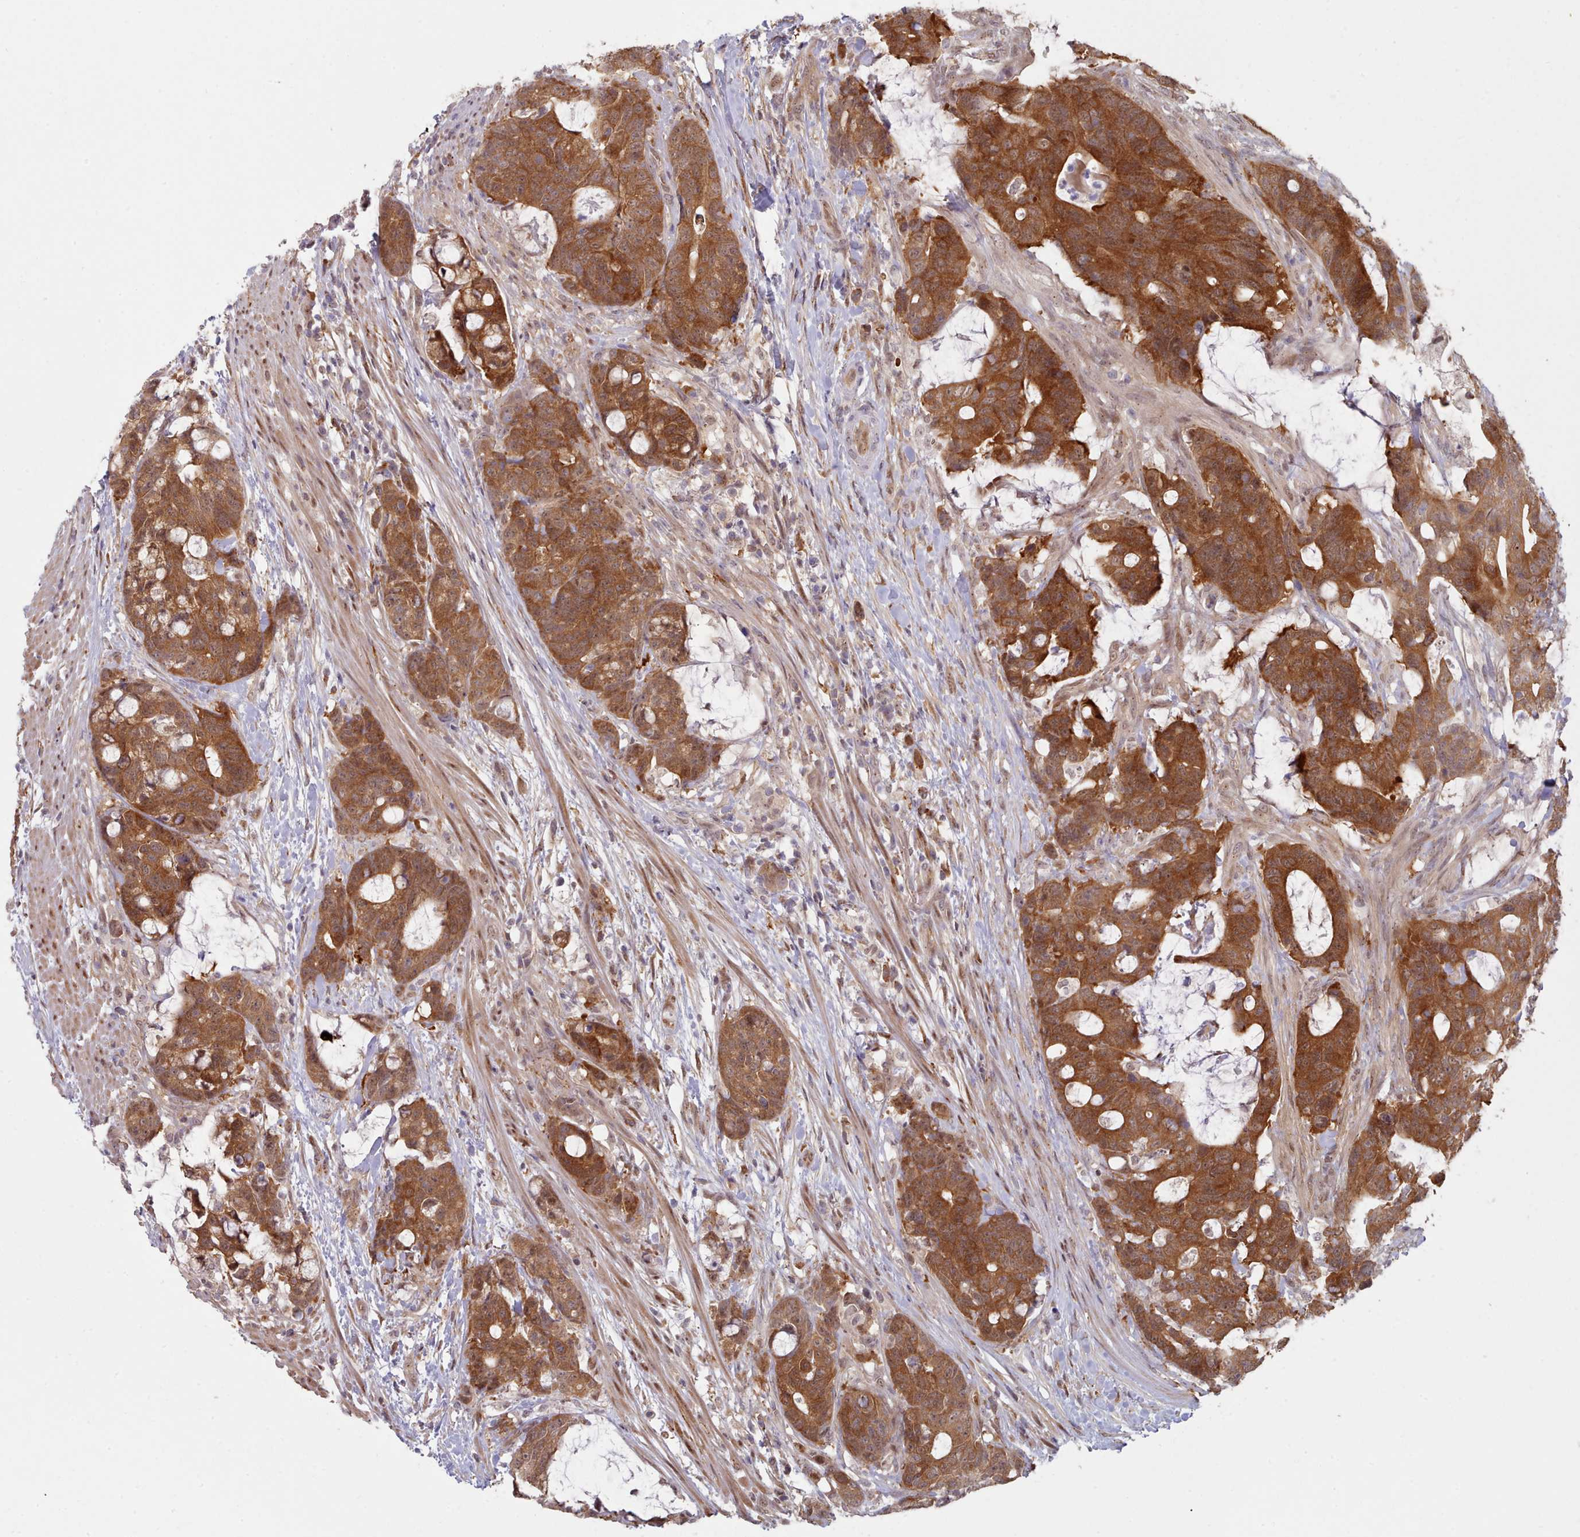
{"staining": {"intensity": "strong", "quantity": ">75%", "location": "cytoplasmic/membranous"}, "tissue": "colorectal cancer", "cell_type": "Tumor cells", "image_type": "cancer", "snomed": [{"axis": "morphology", "description": "Adenocarcinoma, NOS"}, {"axis": "topography", "description": "Colon"}], "caption": "A high amount of strong cytoplasmic/membranous positivity is appreciated in about >75% of tumor cells in adenocarcinoma (colorectal) tissue.", "gene": "CES3", "patient": {"sex": "female", "age": 82}}